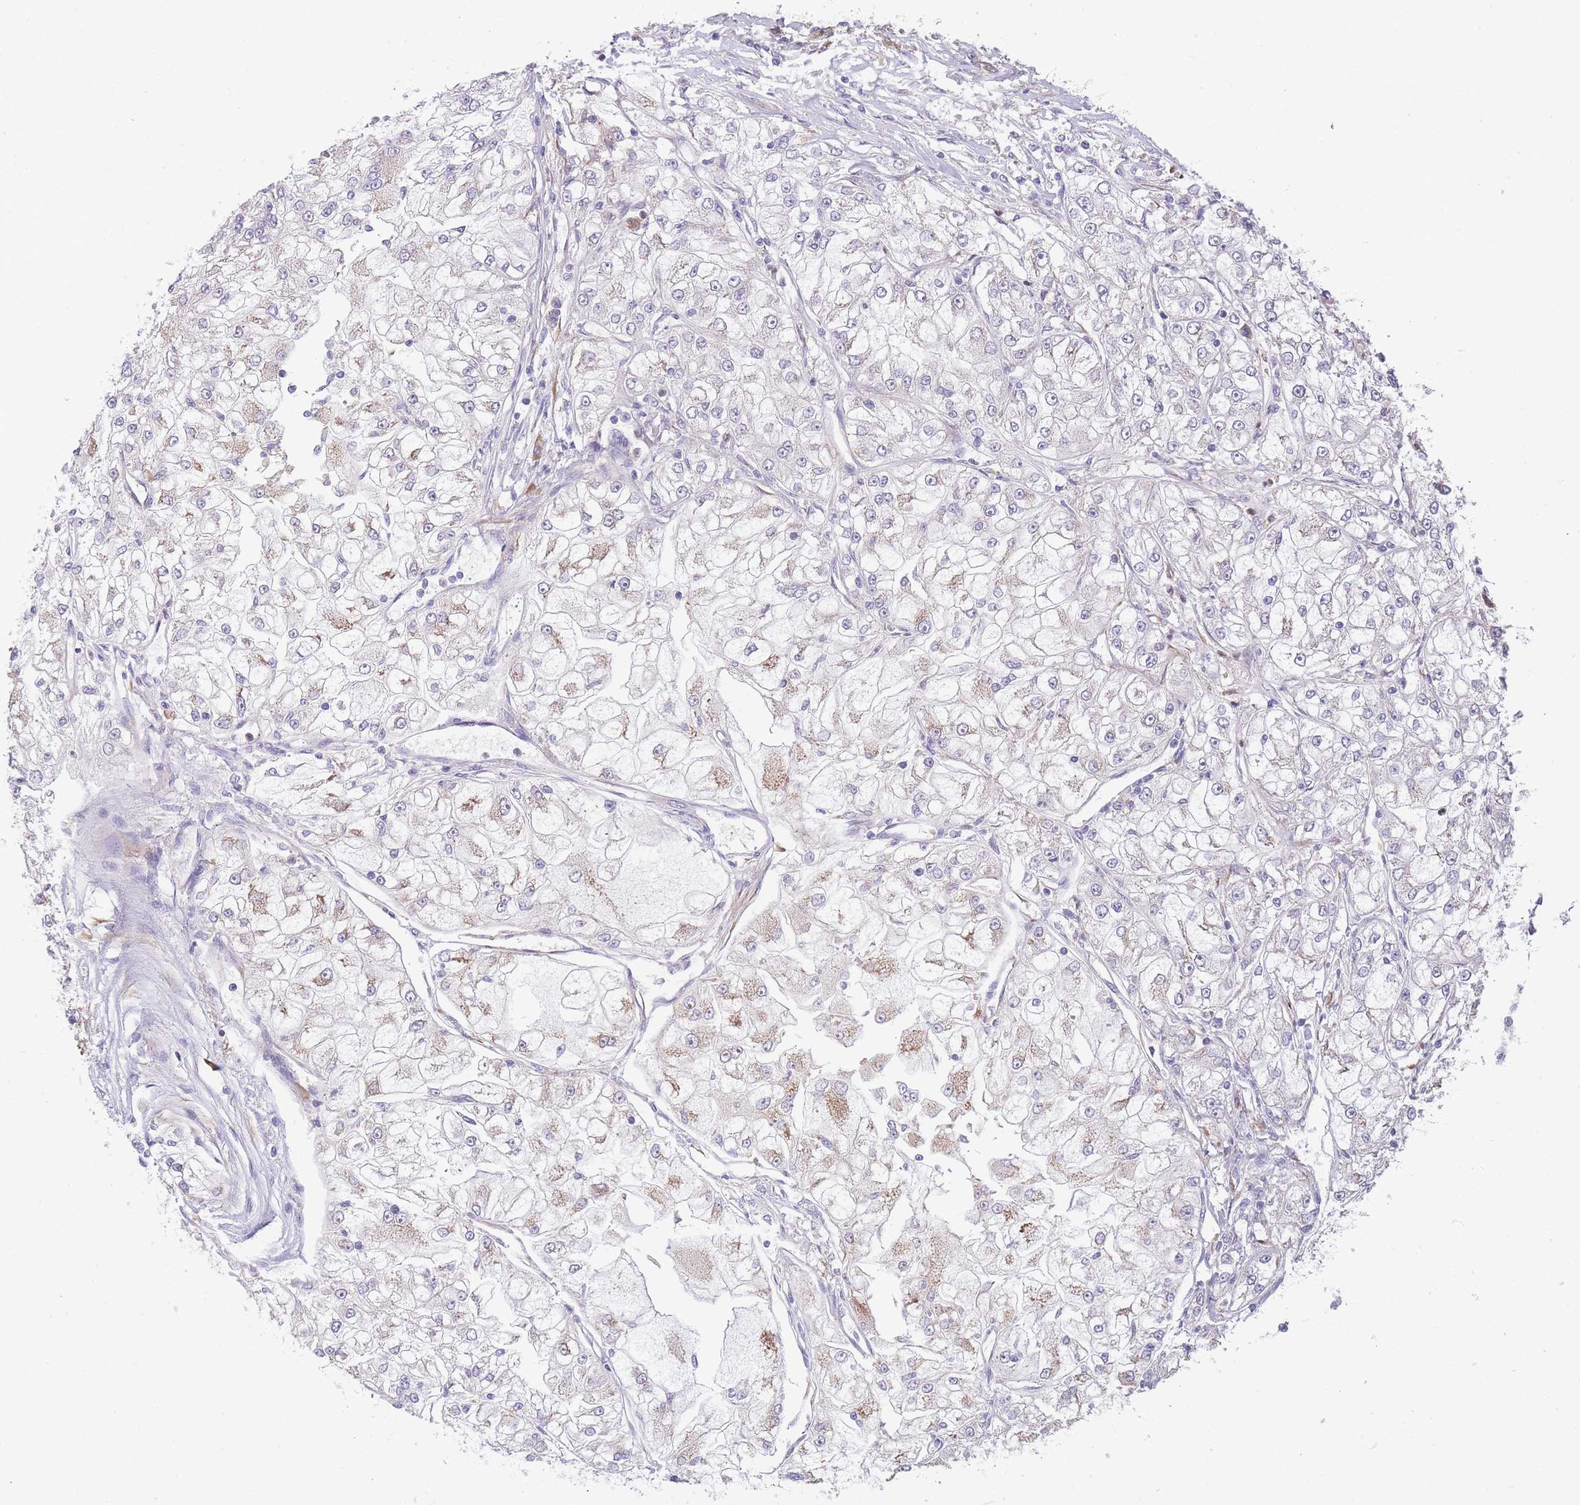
{"staining": {"intensity": "weak", "quantity": "25%-75%", "location": "cytoplasmic/membranous"}, "tissue": "renal cancer", "cell_type": "Tumor cells", "image_type": "cancer", "snomed": [{"axis": "morphology", "description": "Adenocarcinoma, NOS"}, {"axis": "topography", "description": "Kidney"}], "caption": "The histopathology image displays immunohistochemical staining of renal cancer (adenocarcinoma). There is weak cytoplasmic/membranous staining is present in approximately 25%-75% of tumor cells. (Brightfield microscopy of DAB IHC at high magnification).", "gene": "NDUFAF6", "patient": {"sex": "female", "age": 72}}